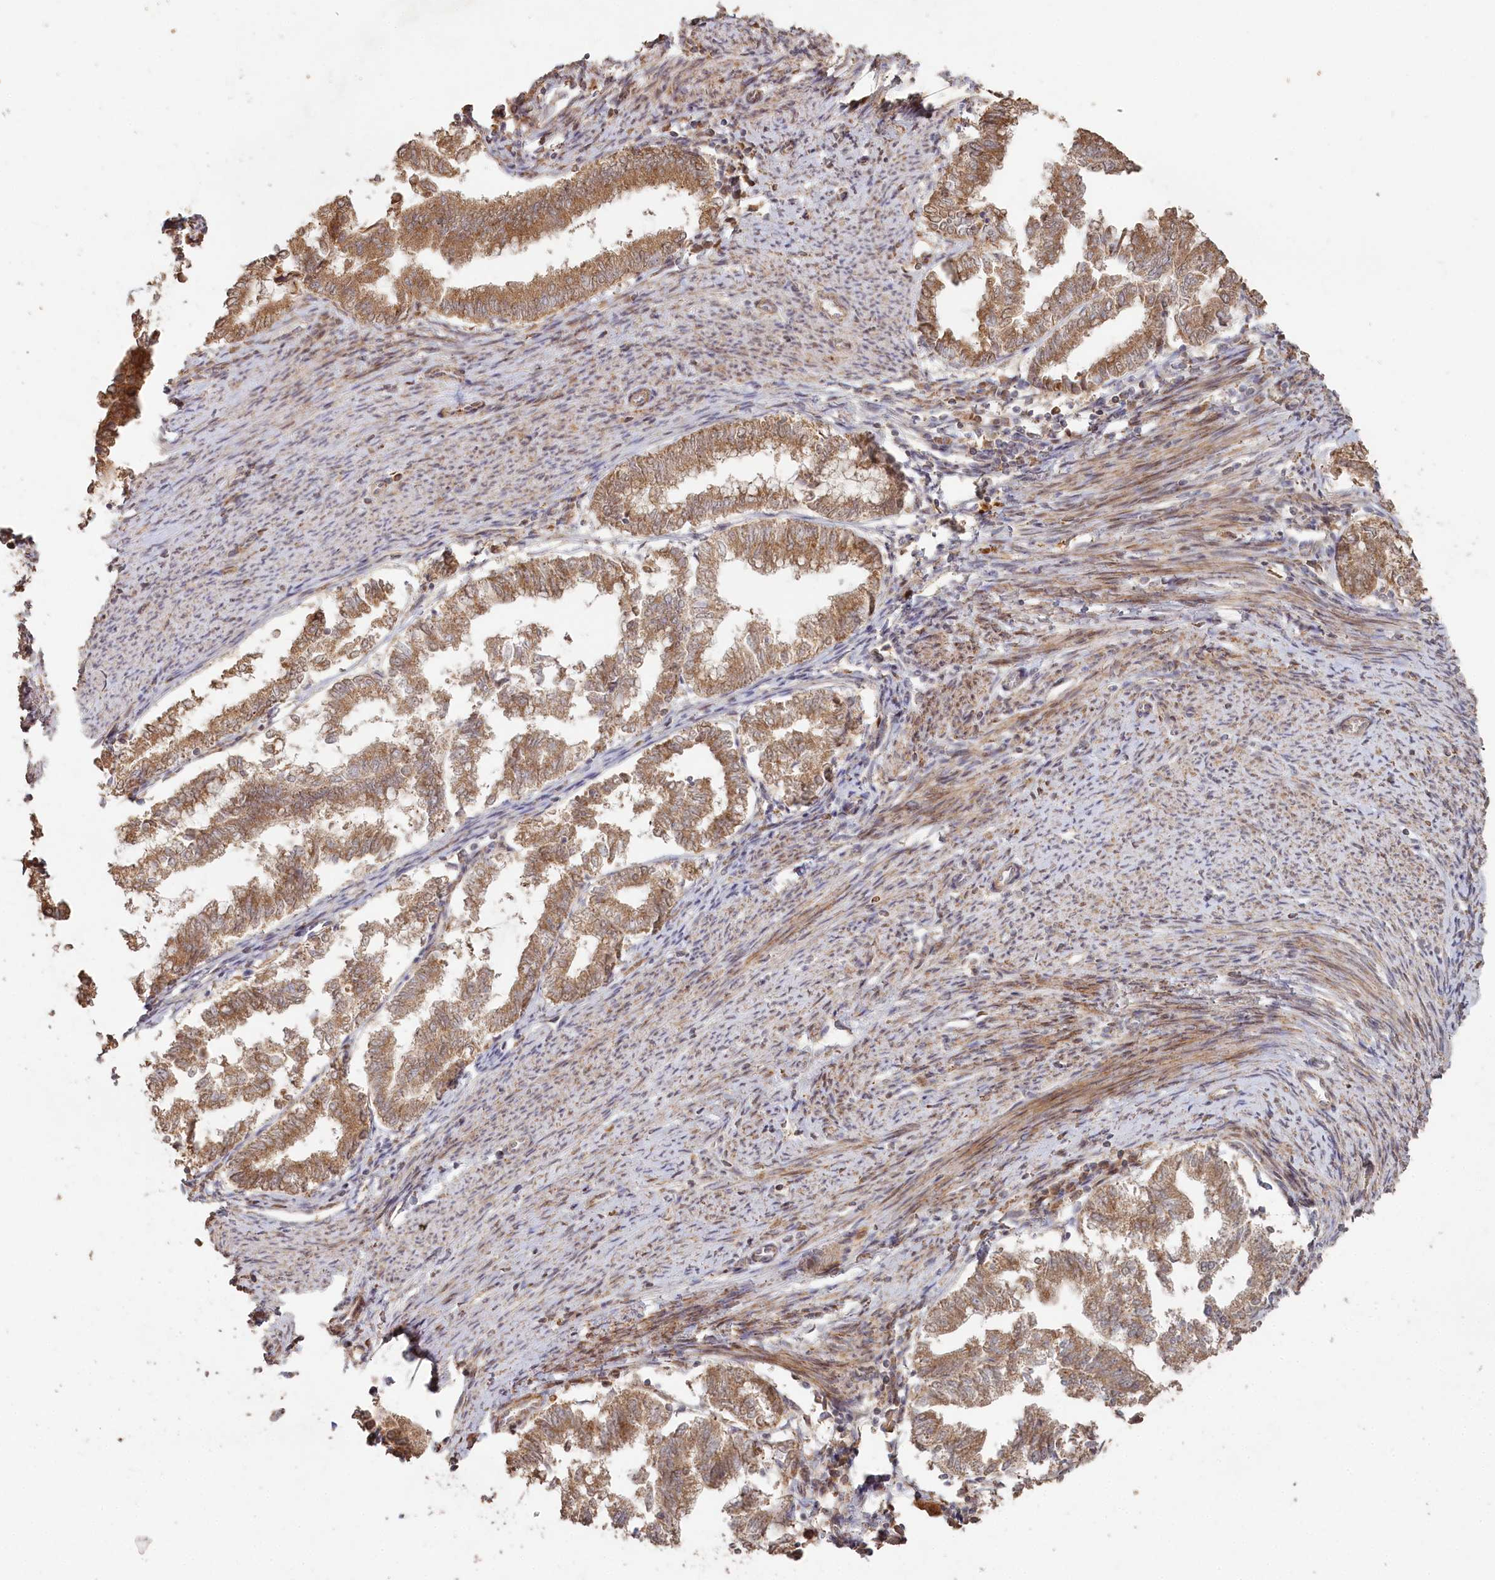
{"staining": {"intensity": "moderate", "quantity": ">75%", "location": "cytoplasmic/membranous"}, "tissue": "endometrial cancer", "cell_type": "Tumor cells", "image_type": "cancer", "snomed": [{"axis": "morphology", "description": "Adenocarcinoma, NOS"}, {"axis": "topography", "description": "Endometrium"}], "caption": "Endometrial adenocarcinoma was stained to show a protein in brown. There is medium levels of moderate cytoplasmic/membranous expression in about >75% of tumor cells.", "gene": "HAL", "patient": {"sex": "female", "age": 79}}